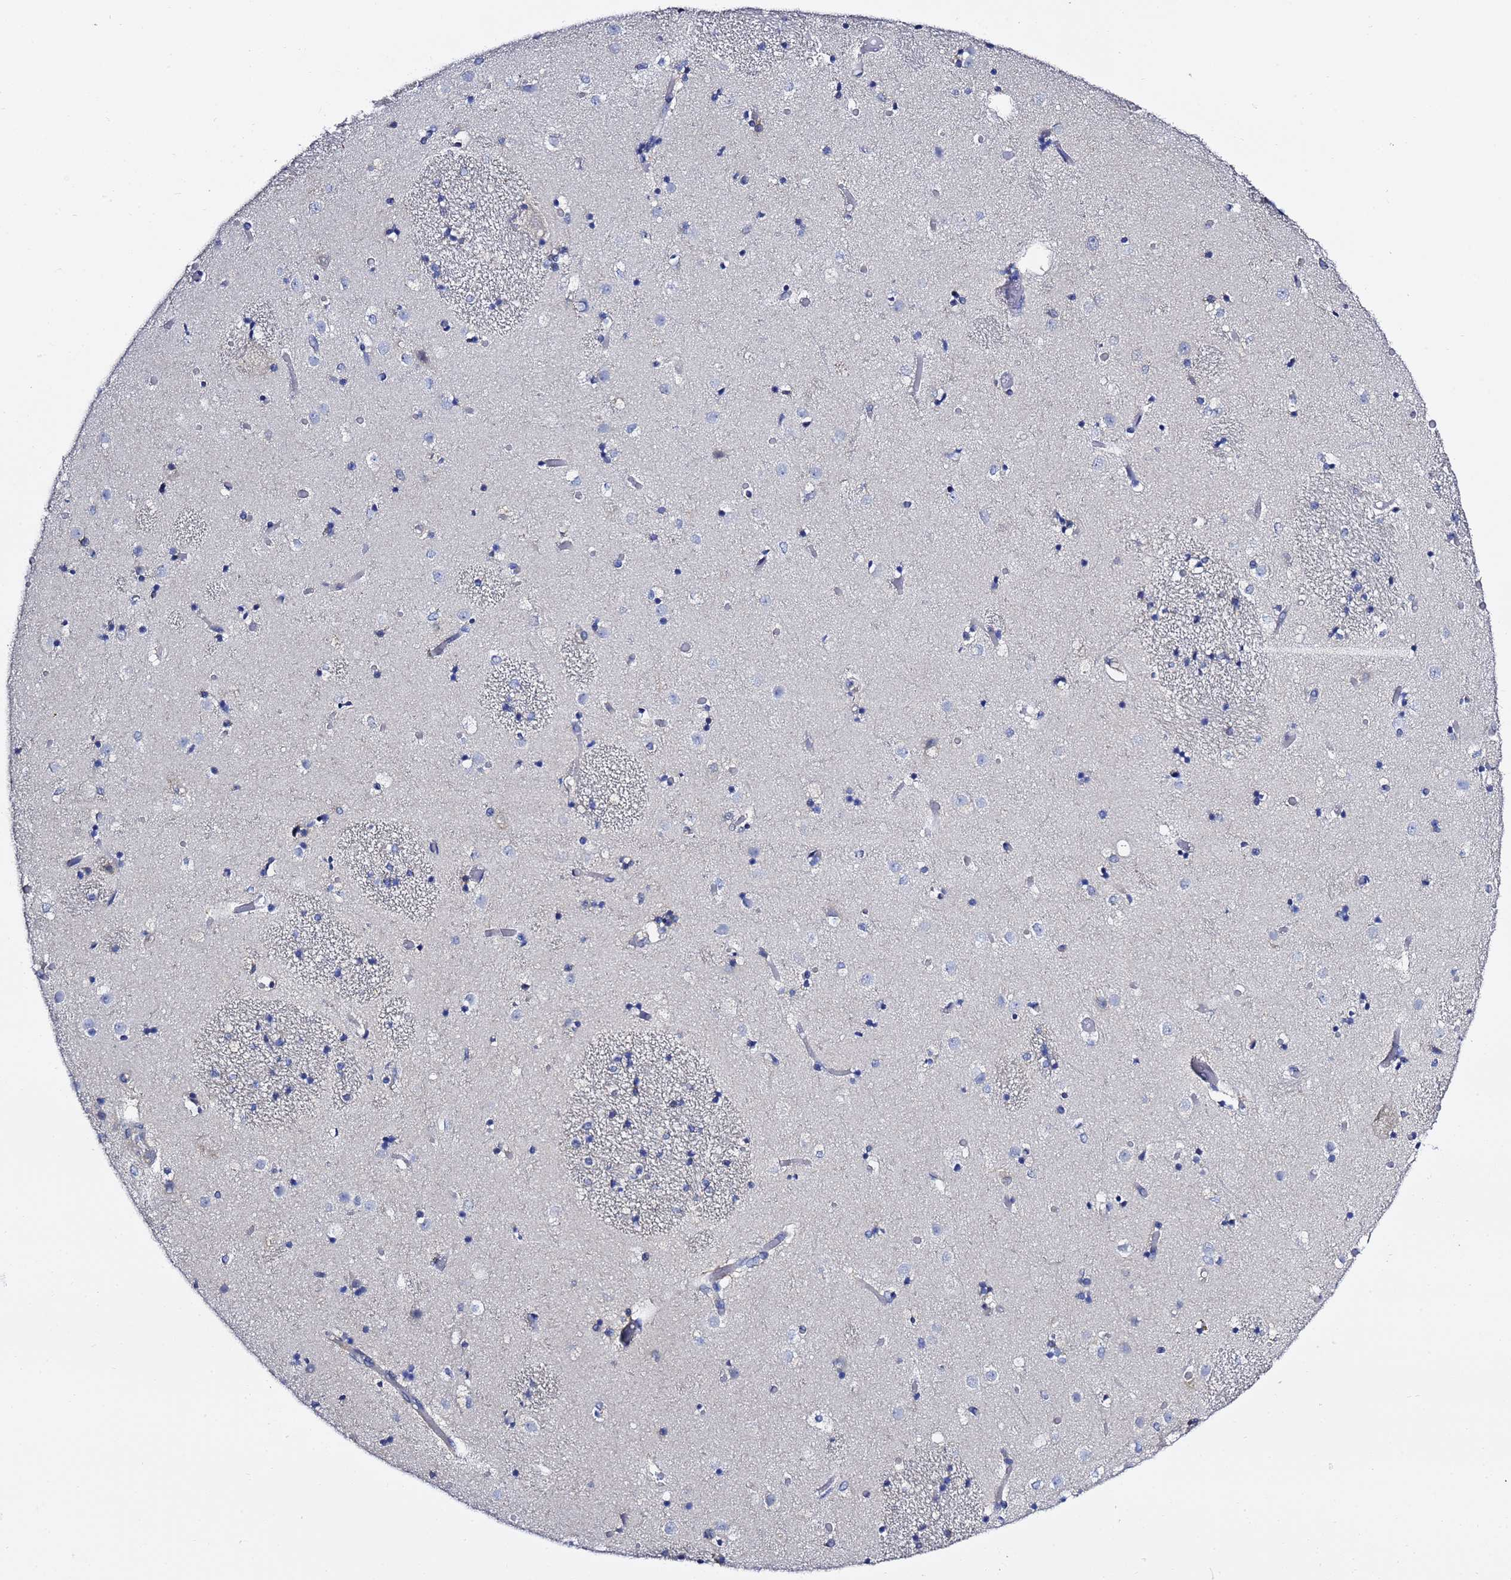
{"staining": {"intensity": "negative", "quantity": "none", "location": "none"}, "tissue": "caudate", "cell_type": "Glial cells", "image_type": "normal", "snomed": [{"axis": "morphology", "description": "Normal tissue, NOS"}, {"axis": "topography", "description": "Lateral ventricle wall"}], "caption": "Immunohistochemical staining of unremarkable caudate reveals no significant positivity in glial cells. Nuclei are stained in blue.", "gene": "LENG1", "patient": {"sex": "female", "age": 52}}